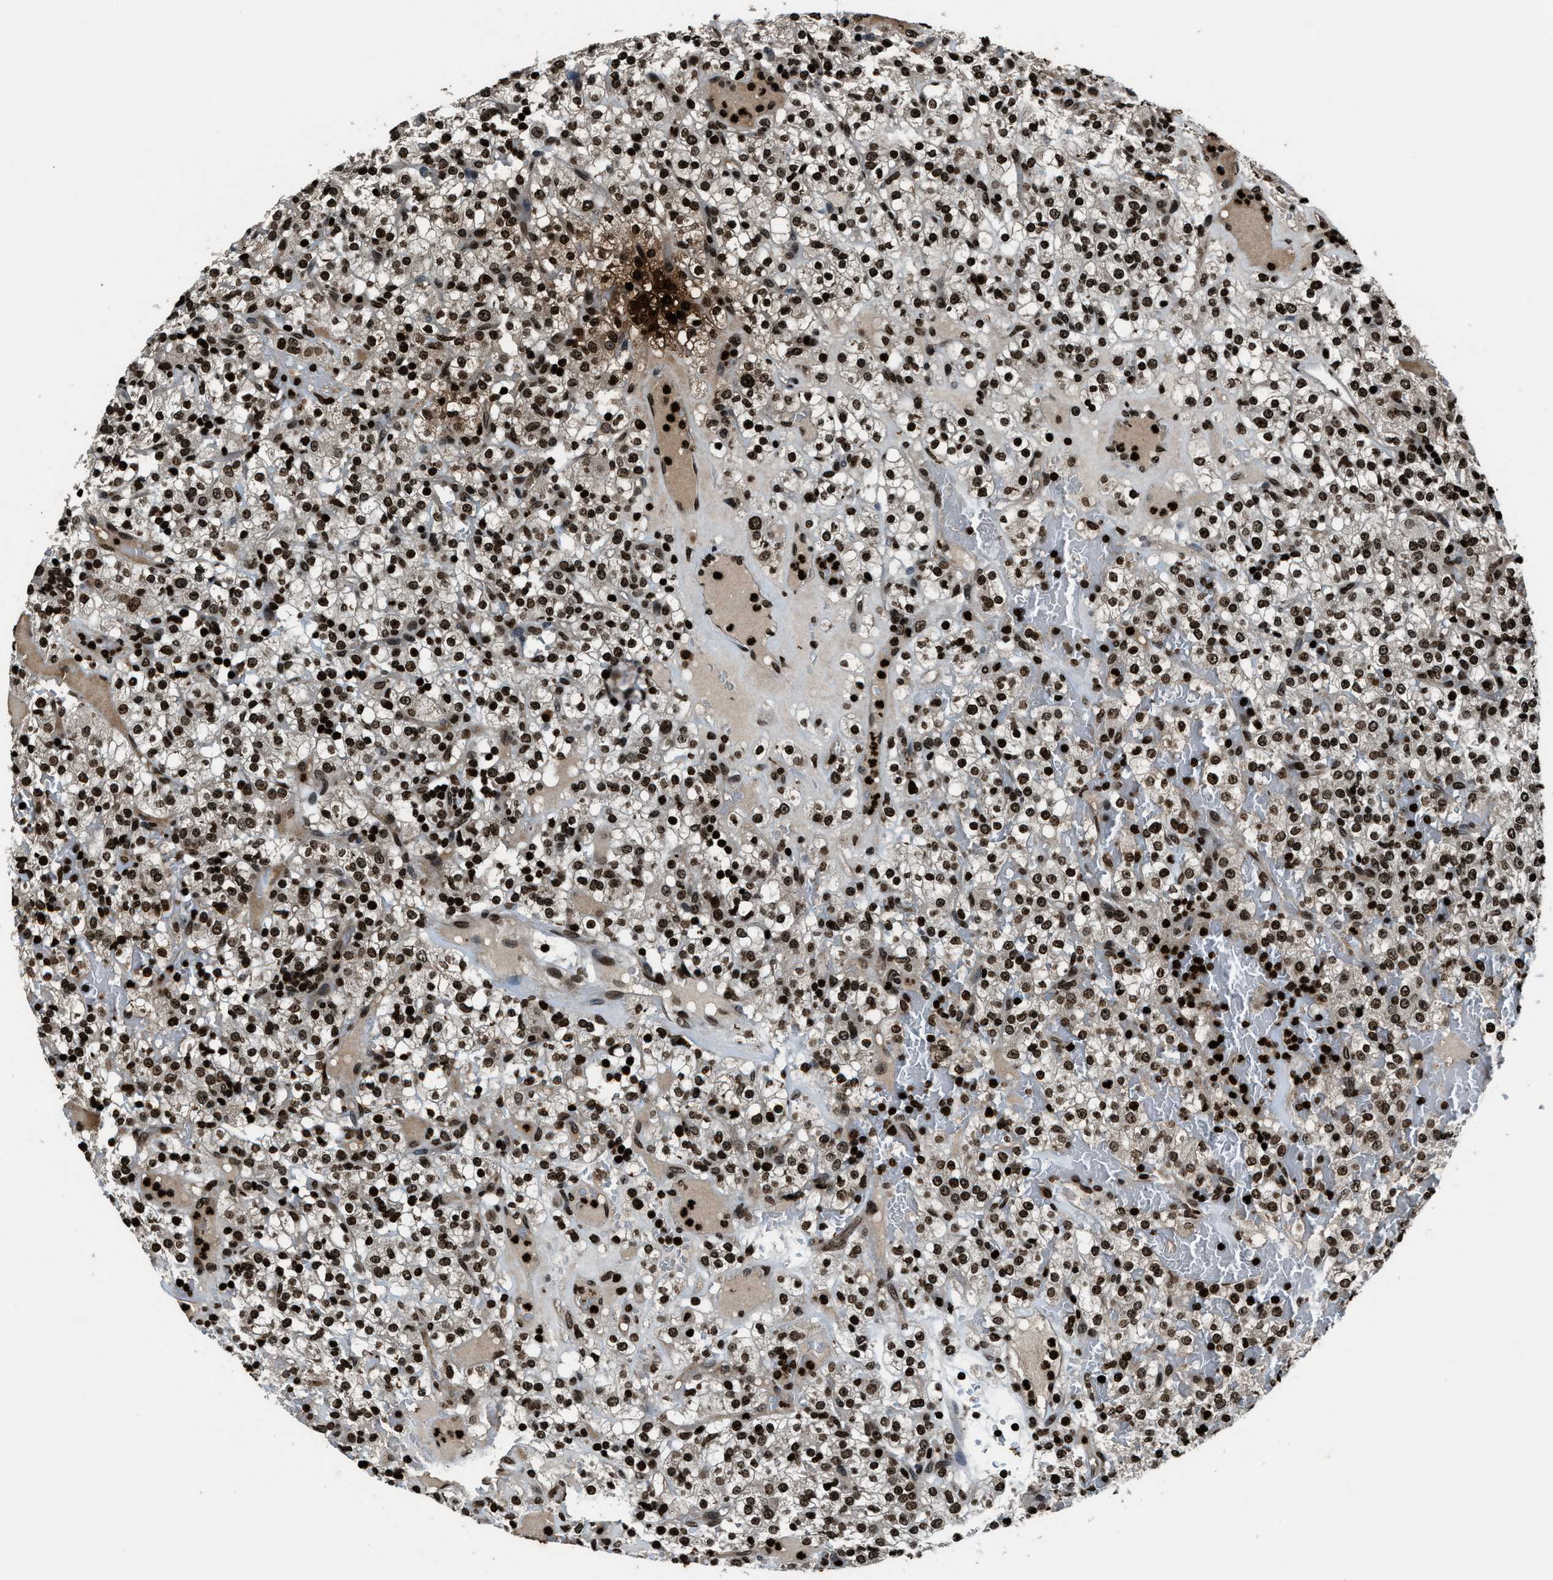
{"staining": {"intensity": "strong", "quantity": ">75%", "location": "nuclear"}, "tissue": "renal cancer", "cell_type": "Tumor cells", "image_type": "cancer", "snomed": [{"axis": "morphology", "description": "Normal tissue, NOS"}, {"axis": "morphology", "description": "Adenocarcinoma, NOS"}, {"axis": "topography", "description": "Kidney"}], "caption": "Approximately >75% of tumor cells in human adenocarcinoma (renal) demonstrate strong nuclear protein positivity as visualized by brown immunohistochemical staining.", "gene": "H4C1", "patient": {"sex": "female", "age": 72}}